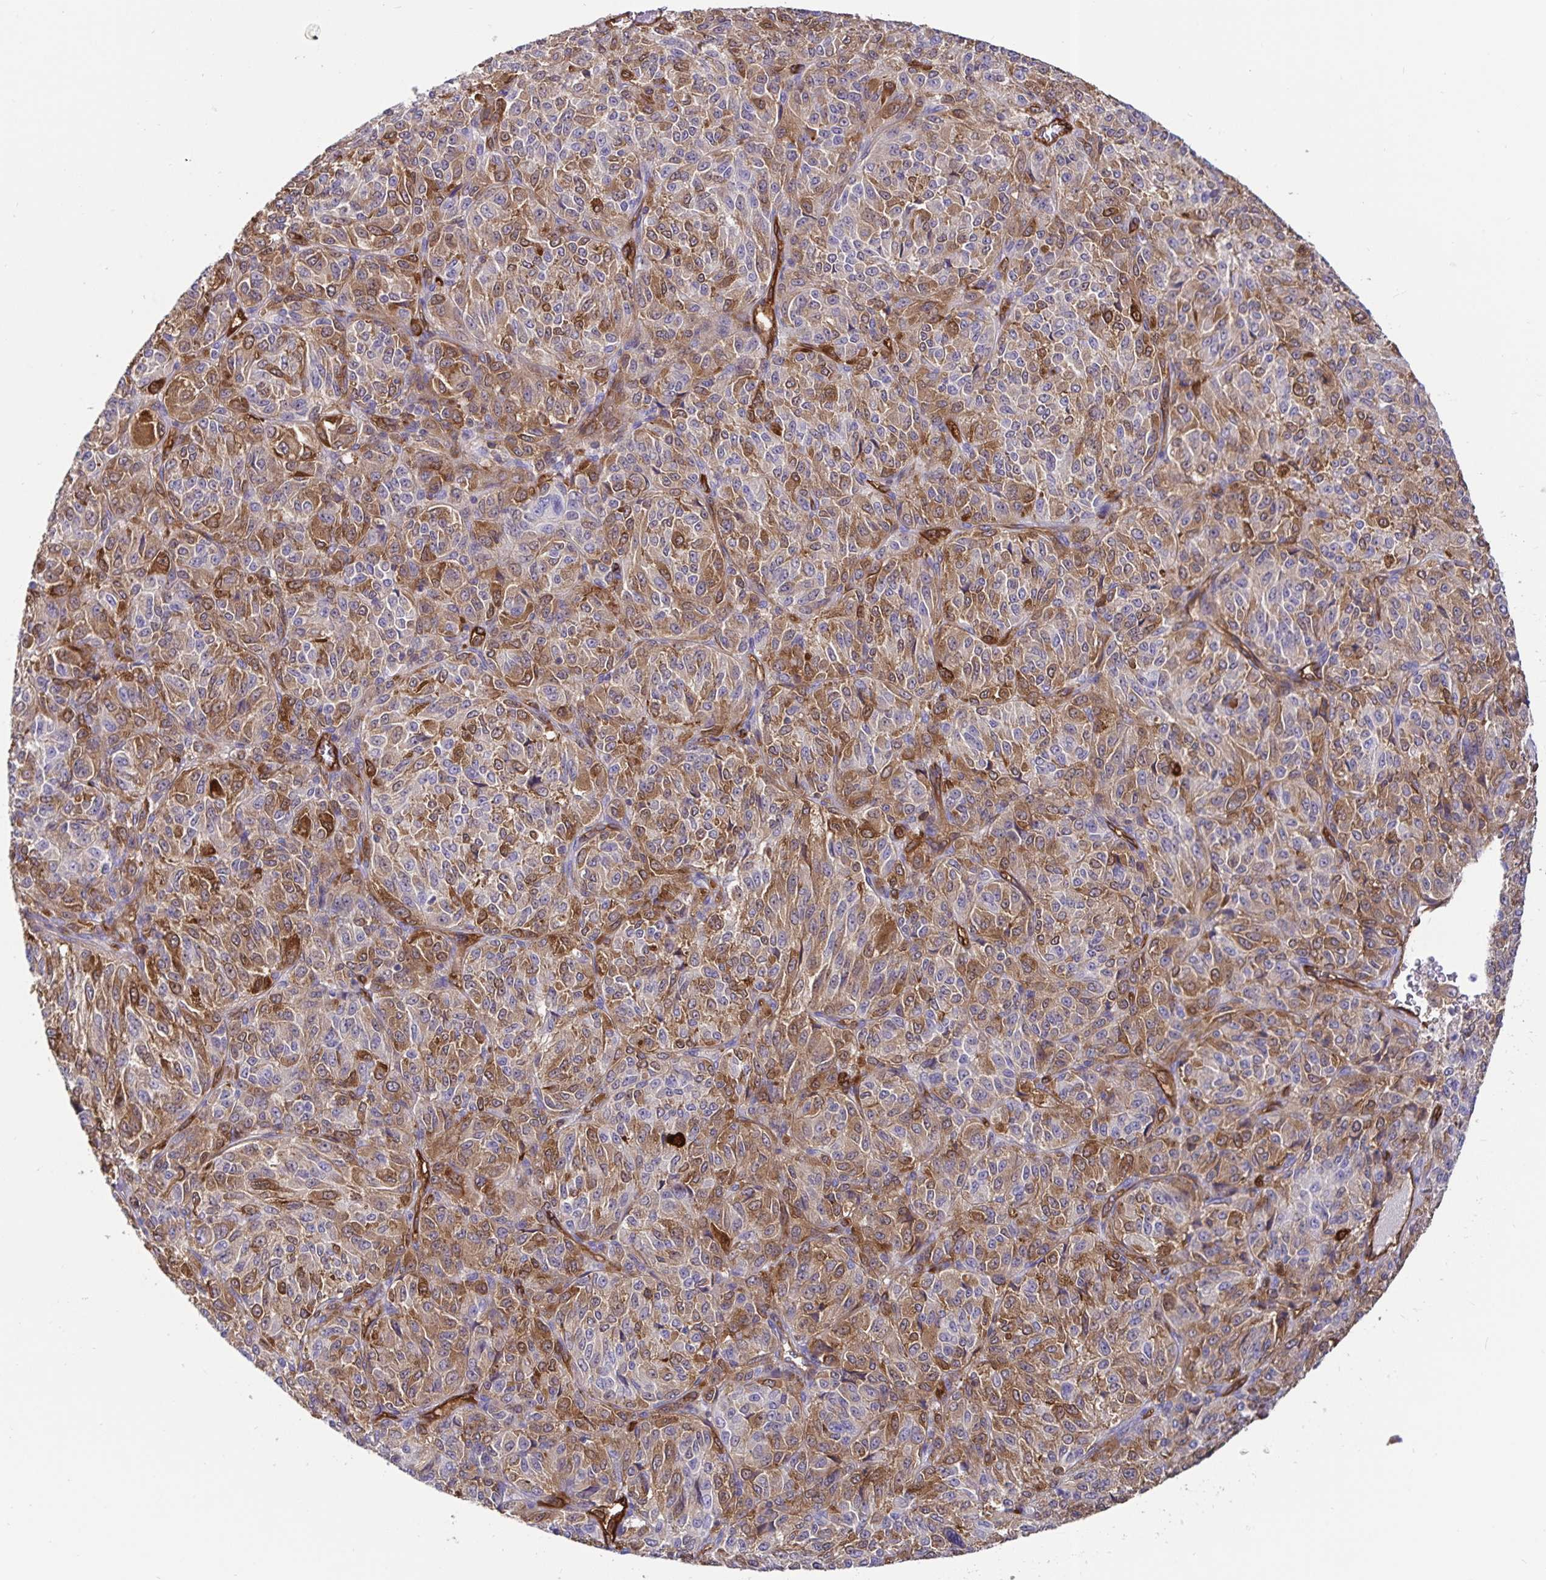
{"staining": {"intensity": "moderate", "quantity": "25%-75%", "location": "cytoplasmic/membranous"}, "tissue": "melanoma", "cell_type": "Tumor cells", "image_type": "cancer", "snomed": [{"axis": "morphology", "description": "Malignant melanoma, Metastatic site"}, {"axis": "topography", "description": "Brain"}], "caption": "Moderate cytoplasmic/membranous staining is present in about 25%-75% of tumor cells in melanoma. (DAB = brown stain, brightfield microscopy at high magnification).", "gene": "ANXA2", "patient": {"sex": "female", "age": 56}}